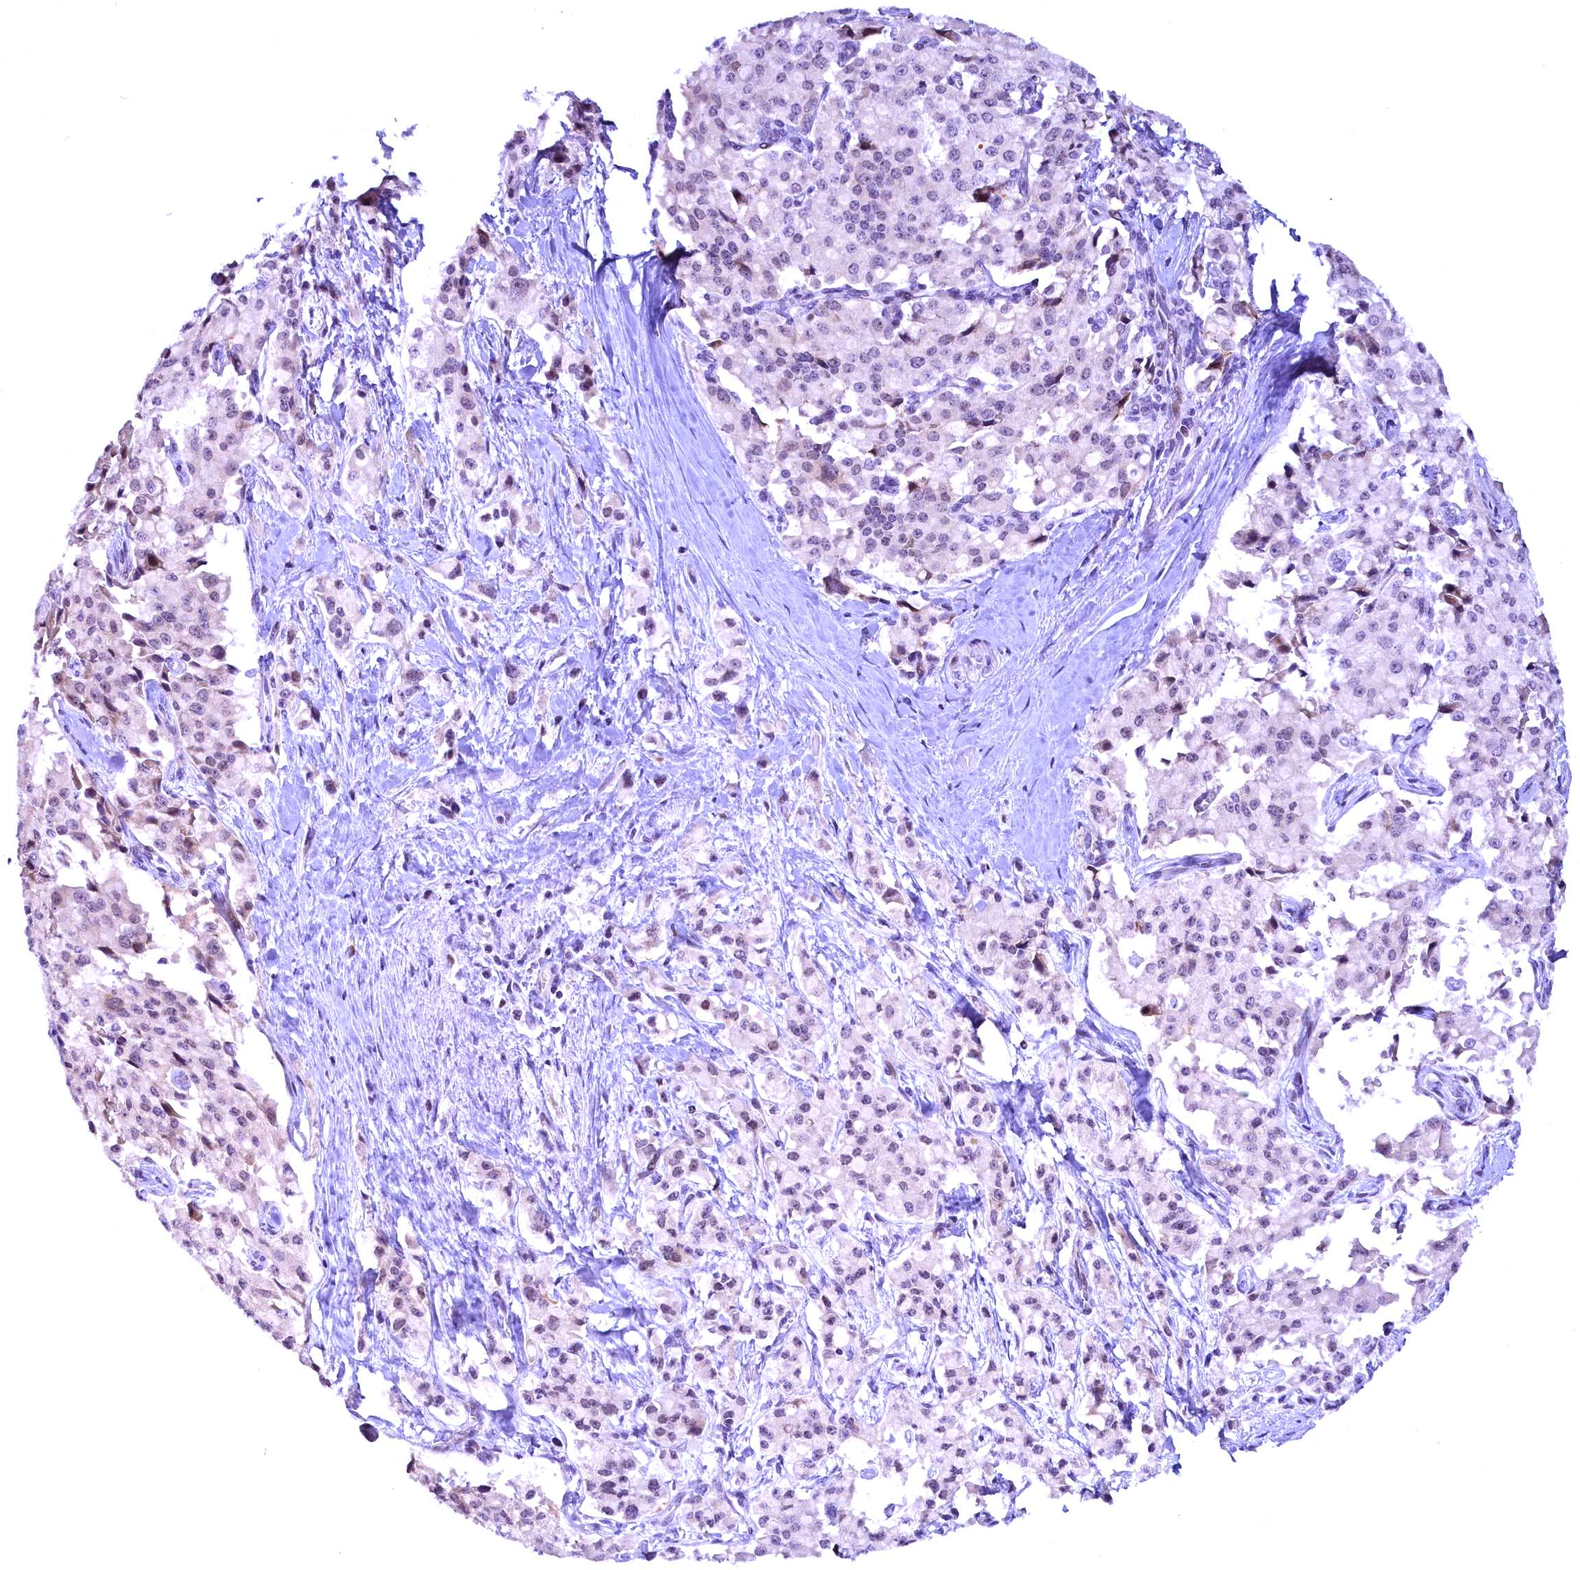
{"staining": {"intensity": "negative", "quantity": "none", "location": "none"}, "tissue": "pancreatic cancer", "cell_type": "Tumor cells", "image_type": "cancer", "snomed": [{"axis": "morphology", "description": "Adenocarcinoma, NOS"}, {"axis": "topography", "description": "Pancreas"}], "caption": "IHC micrograph of human adenocarcinoma (pancreatic) stained for a protein (brown), which shows no positivity in tumor cells.", "gene": "CCDC106", "patient": {"sex": "male", "age": 65}}